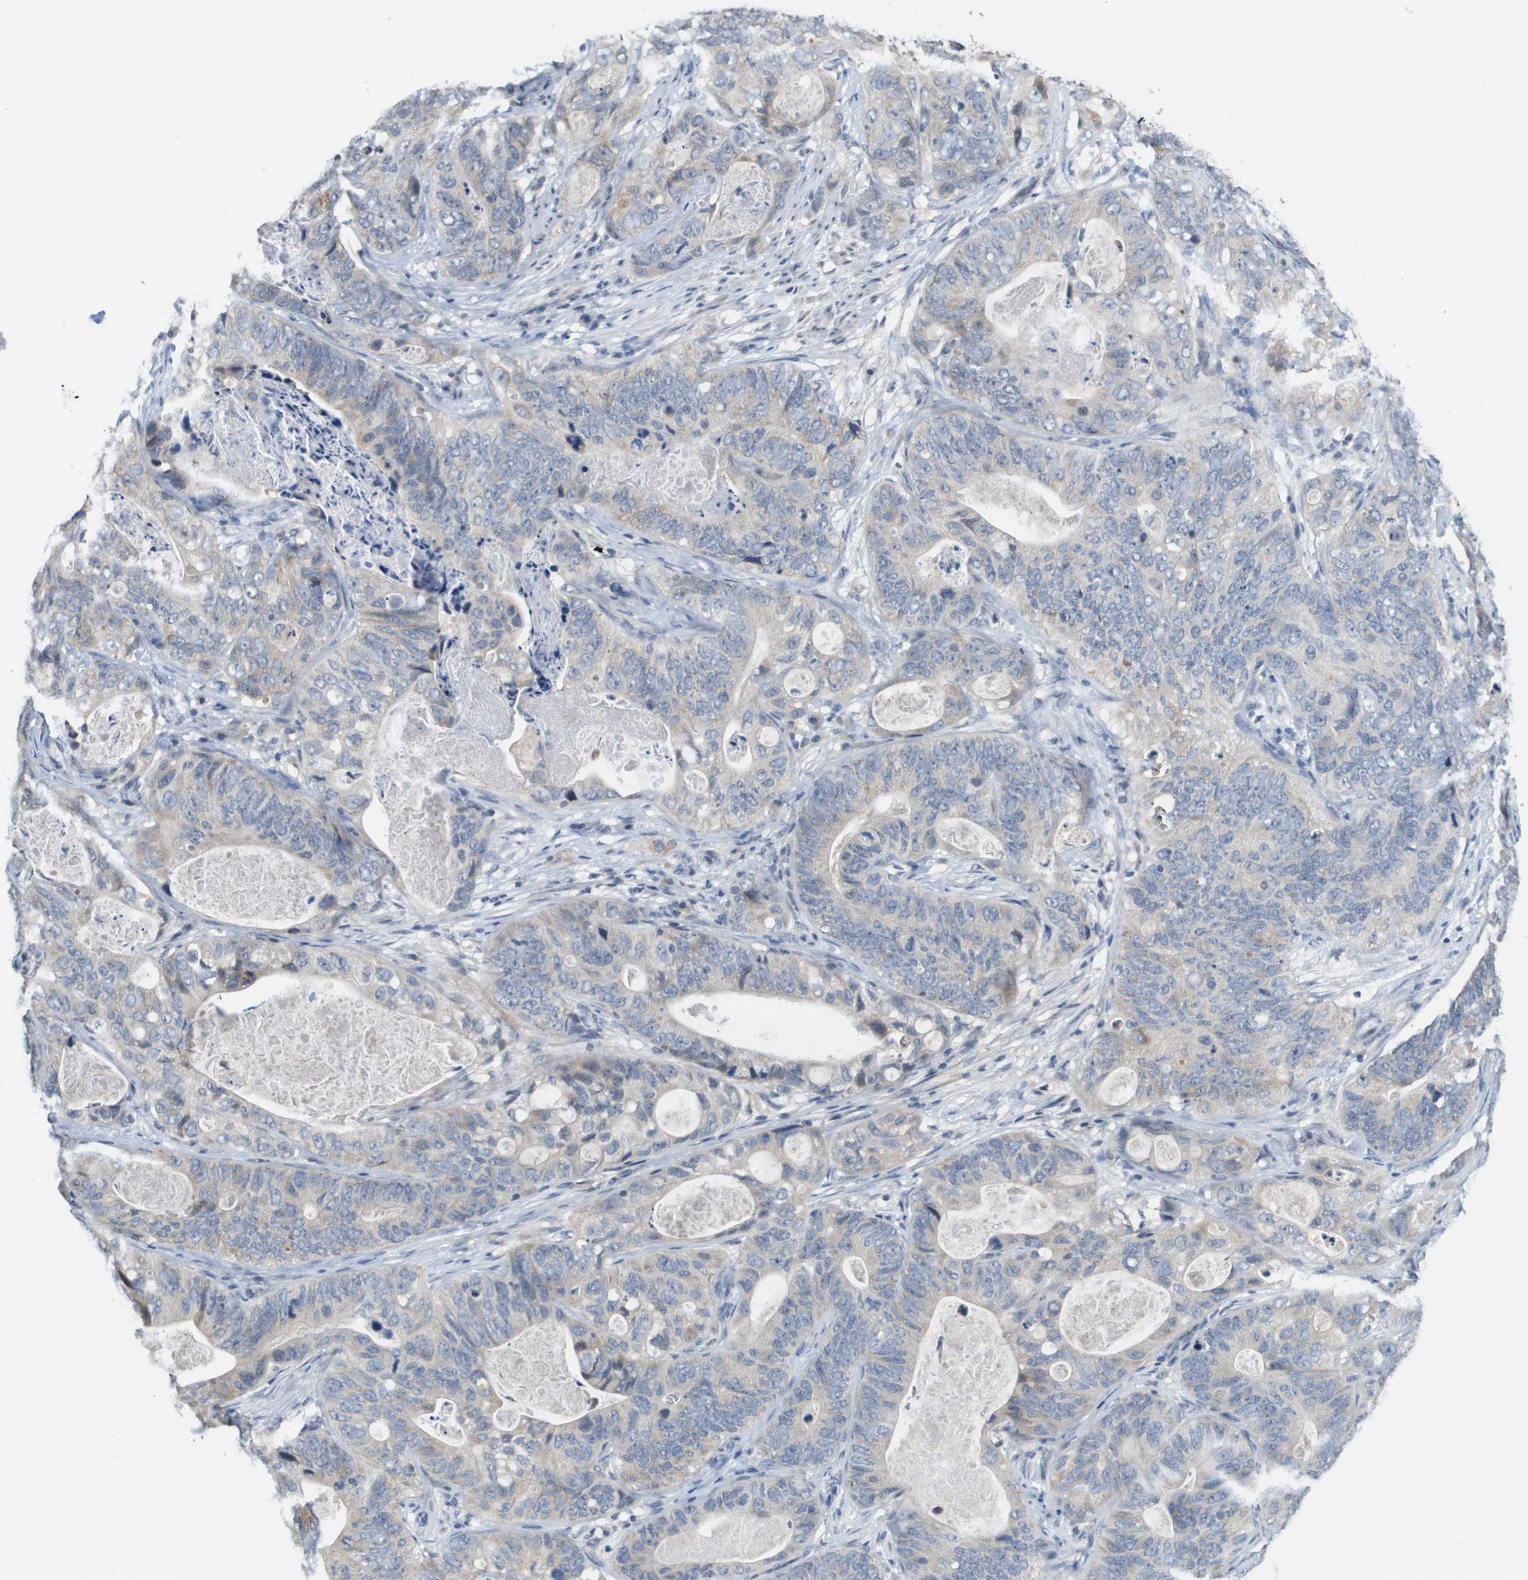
{"staining": {"intensity": "weak", "quantity": "<25%", "location": "cytoplasmic/membranous"}, "tissue": "stomach cancer", "cell_type": "Tumor cells", "image_type": "cancer", "snomed": [{"axis": "morphology", "description": "Adenocarcinoma, NOS"}, {"axis": "topography", "description": "Stomach"}], "caption": "This is a histopathology image of immunohistochemistry (IHC) staining of adenocarcinoma (stomach), which shows no positivity in tumor cells.", "gene": "CAPN11", "patient": {"sex": "female", "age": 89}}